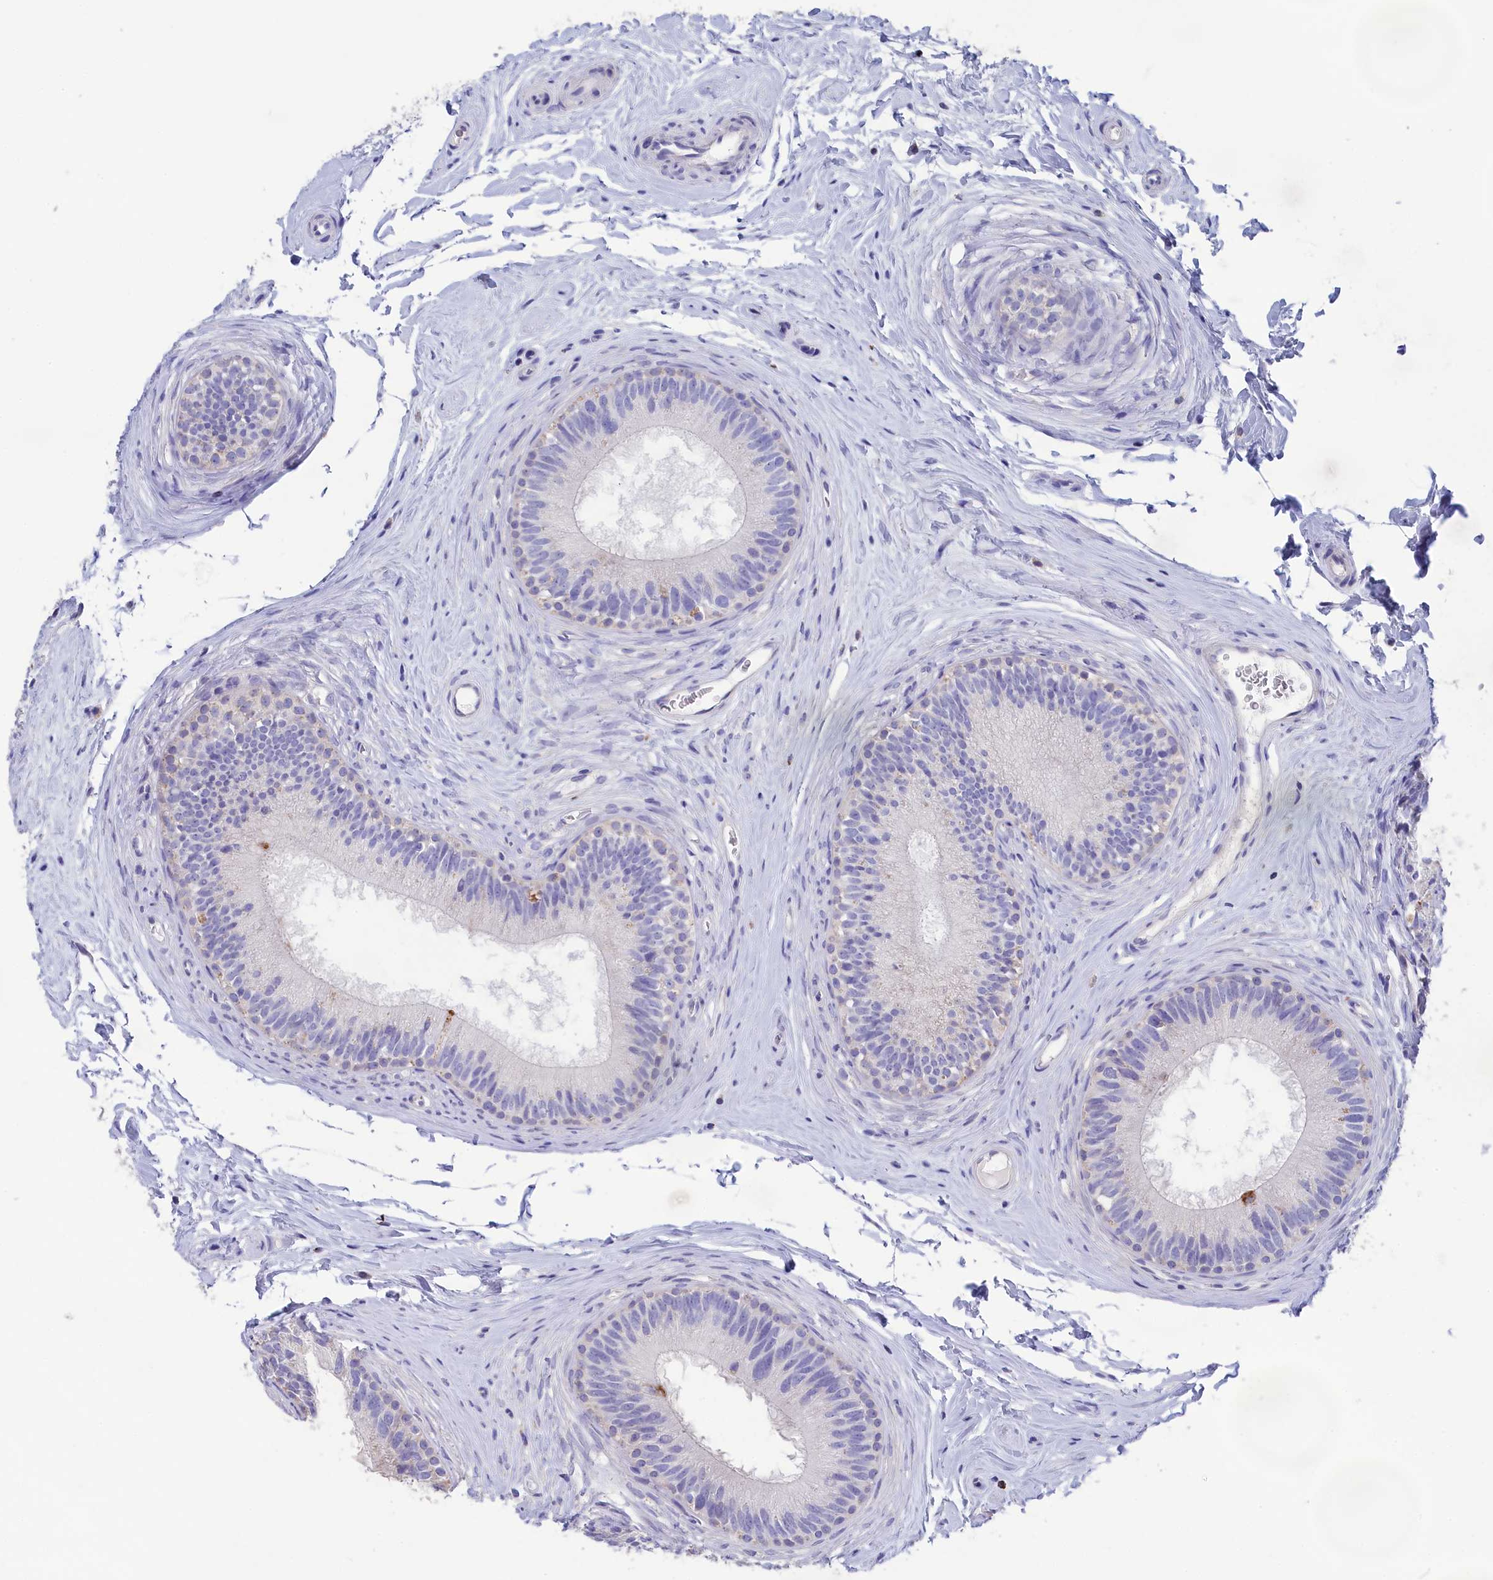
{"staining": {"intensity": "negative", "quantity": "none", "location": "none"}, "tissue": "epididymis", "cell_type": "Glandular cells", "image_type": "normal", "snomed": [{"axis": "morphology", "description": "Normal tissue, NOS"}, {"axis": "topography", "description": "Epididymis"}], "caption": "Epididymis was stained to show a protein in brown. There is no significant staining in glandular cells. (DAB (3,3'-diaminobenzidine) immunohistochemistry, high magnification).", "gene": "PRDM12", "patient": {"sex": "male", "age": 33}}